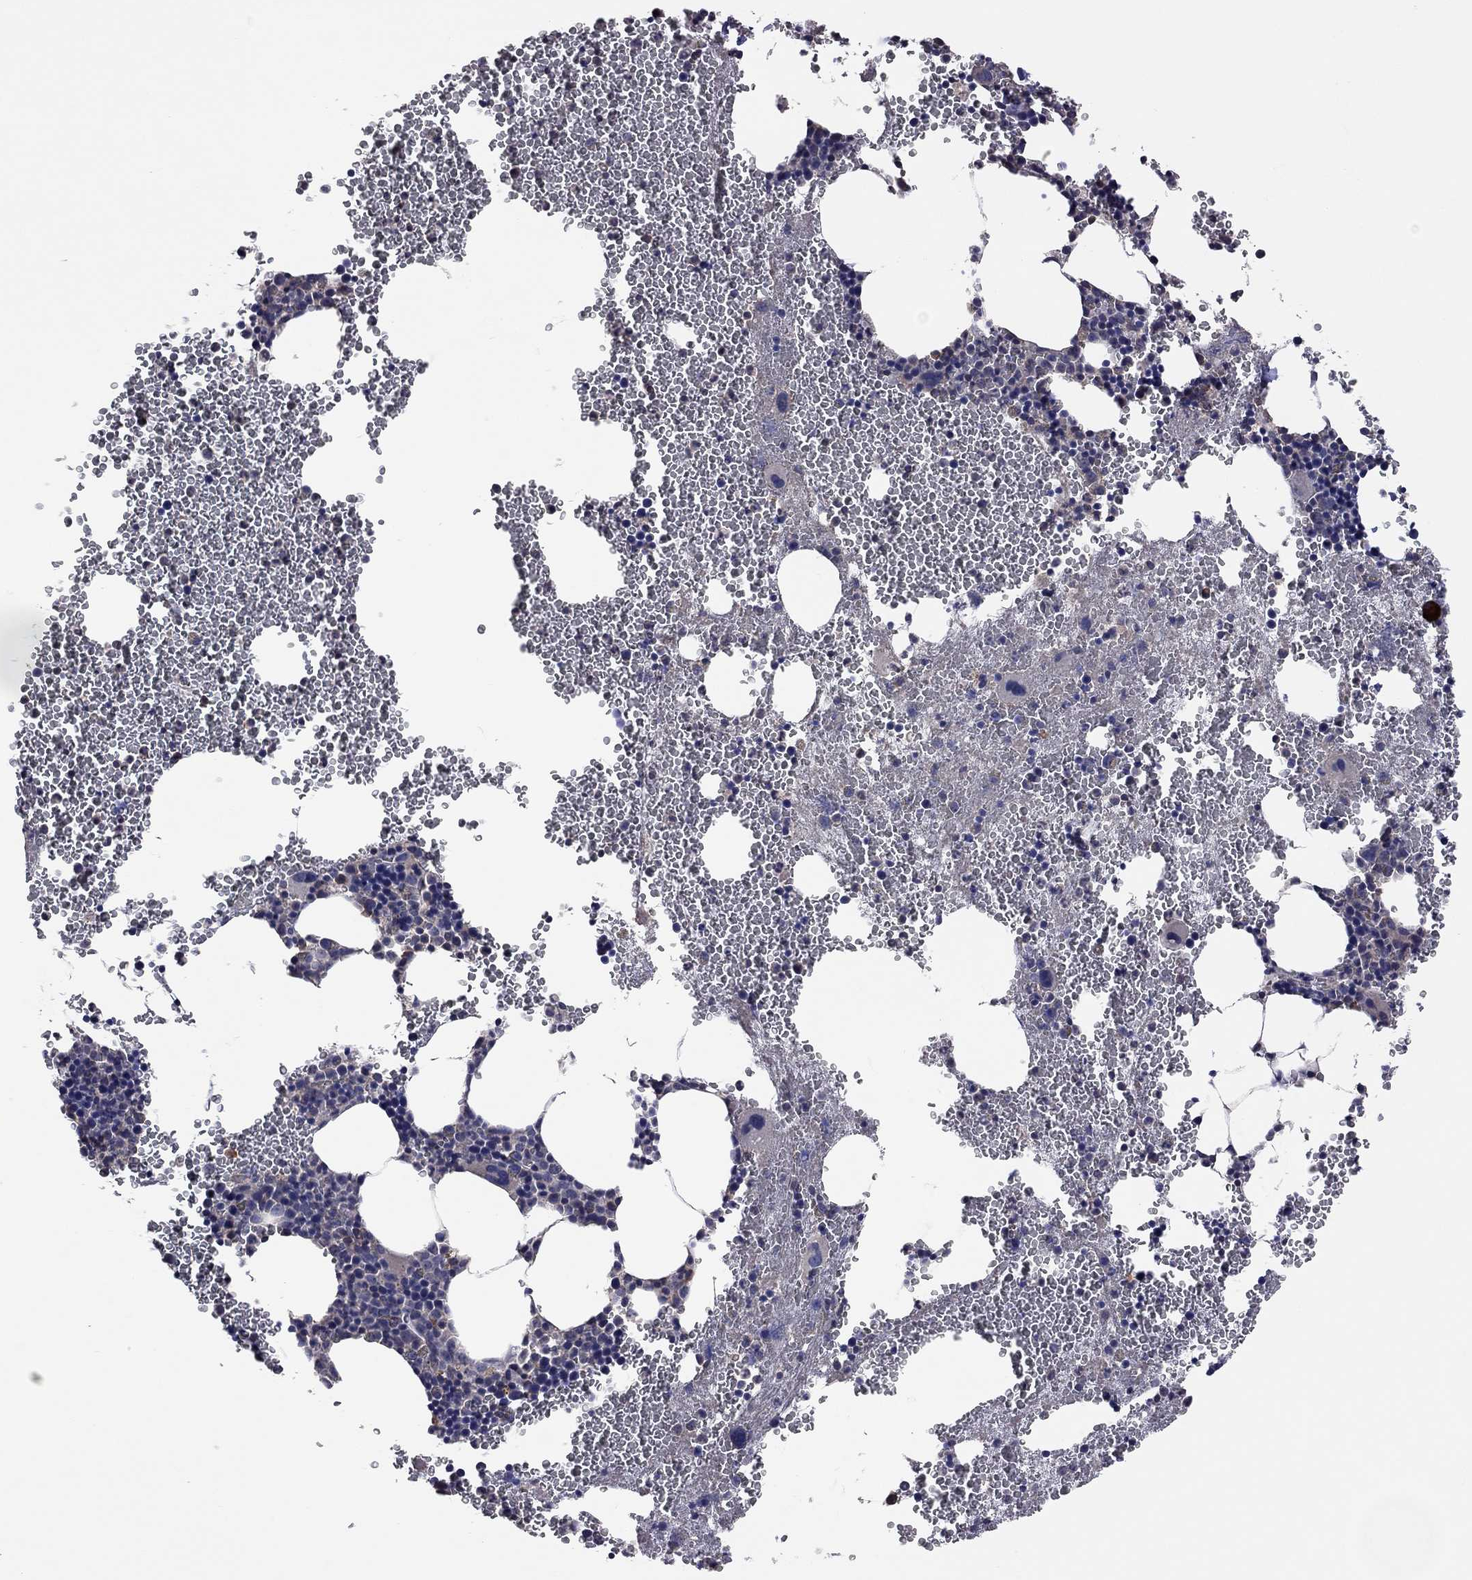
{"staining": {"intensity": "negative", "quantity": "none", "location": "none"}, "tissue": "bone marrow", "cell_type": "Hematopoietic cells", "image_type": "normal", "snomed": [{"axis": "morphology", "description": "Normal tissue, NOS"}, {"axis": "topography", "description": "Bone marrow"}], "caption": "The photomicrograph shows no significant positivity in hematopoietic cells of bone marrow. (Stains: DAB immunohistochemistry with hematoxylin counter stain, Microscopy: brightfield microscopy at high magnification).", "gene": "TSNARE1", "patient": {"sex": "male", "age": 50}}